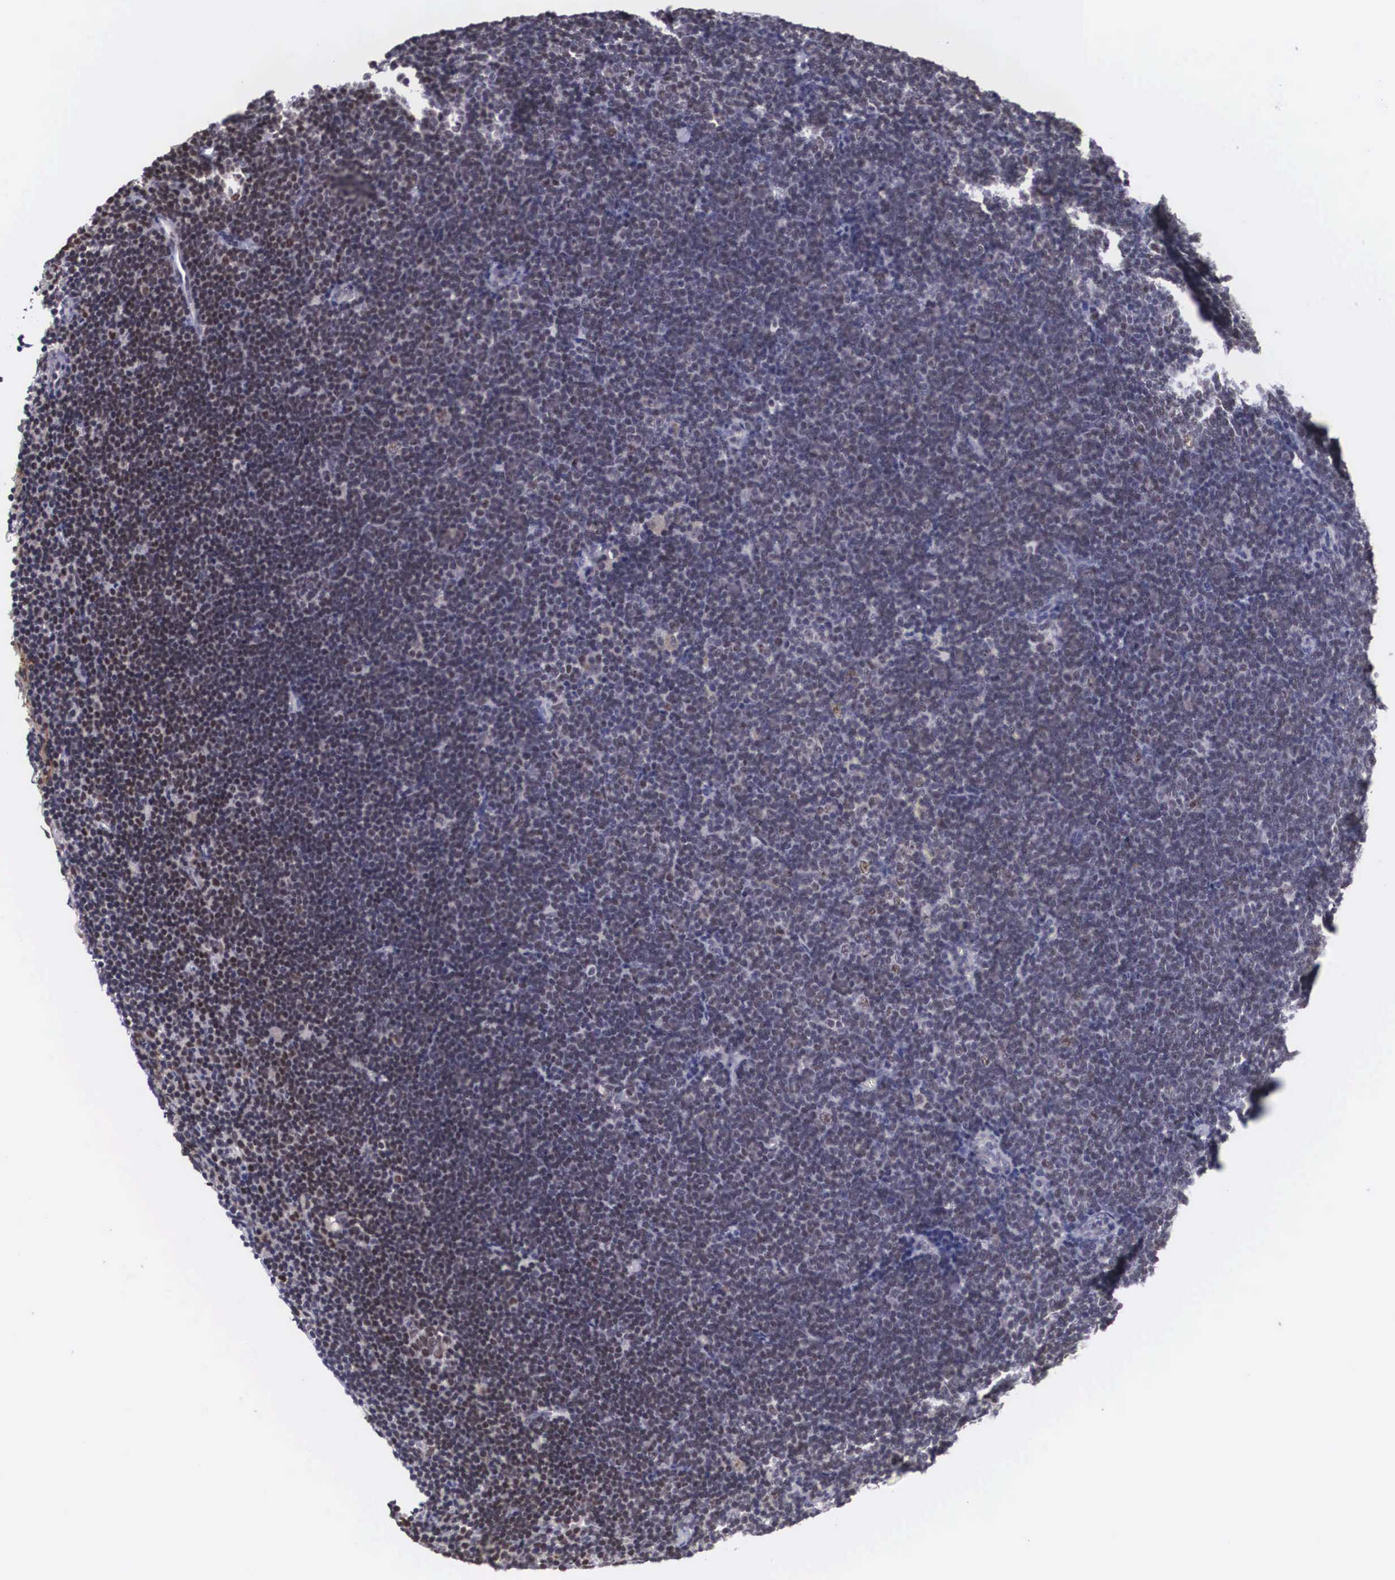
{"staining": {"intensity": "negative", "quantity": "none", "location": "none"}, "tissue": "lymphoma", "cell_type": "Tumor cells", "image_type": "cancer", "snomed": [{"axis": "morphology", "description": "Malignant lymphoma, non-Hodgkin's type, Low grade"}, {"axis": "topography", "description": "Lymph node"}], "caption": "DAB (3,3'-diaminobenzidine) immunohistochemical staining of low-grade malignant lymphoma, non-Hodgkin's type reveals no significant expression in tumor cells. (Brightfield microscopy of DAB (3,3'-diaminobenzidine) immunohistochemistry (IHC) at high magnification).", "gene": "ZNF275", "patient": {"sex": "female", "age": 51}}